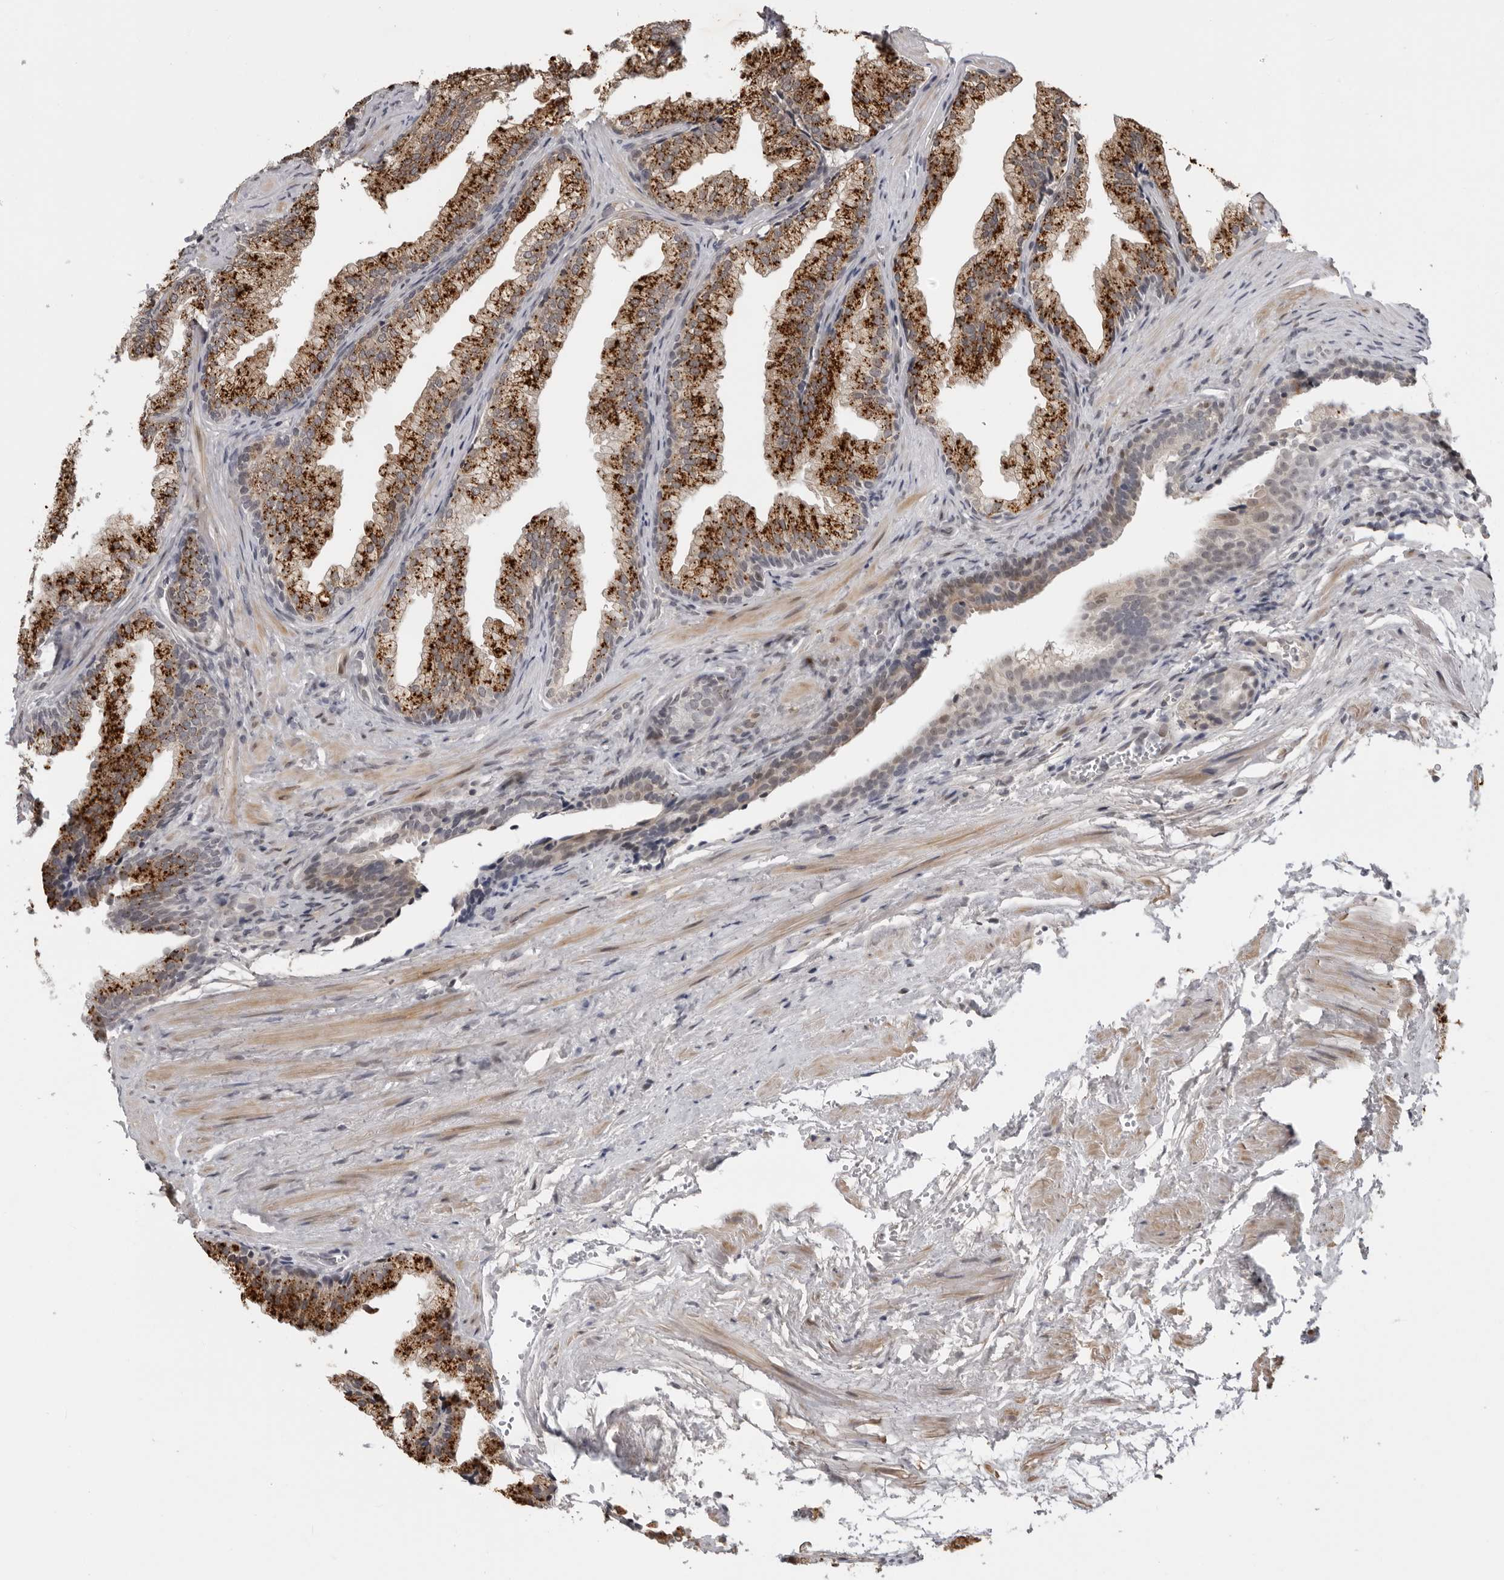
{"staining": {"intensity": "negative", "quantity": "none", "location": "none"}, "tissue": "prostate", "cell_type": "Glandular cells", "image_type": "normal", "snomed": [{"axis": "morphology", "description": "Normal tissue, NOS"}, {"axis": "topography", "description": "Prostate"}], "caption": "Immunohistochemical staining of unremarkable prostate exhibits no significant expression in glandular cells.", "gene": "PRRX2", "patient": {"sex": "male", "age": 76}}